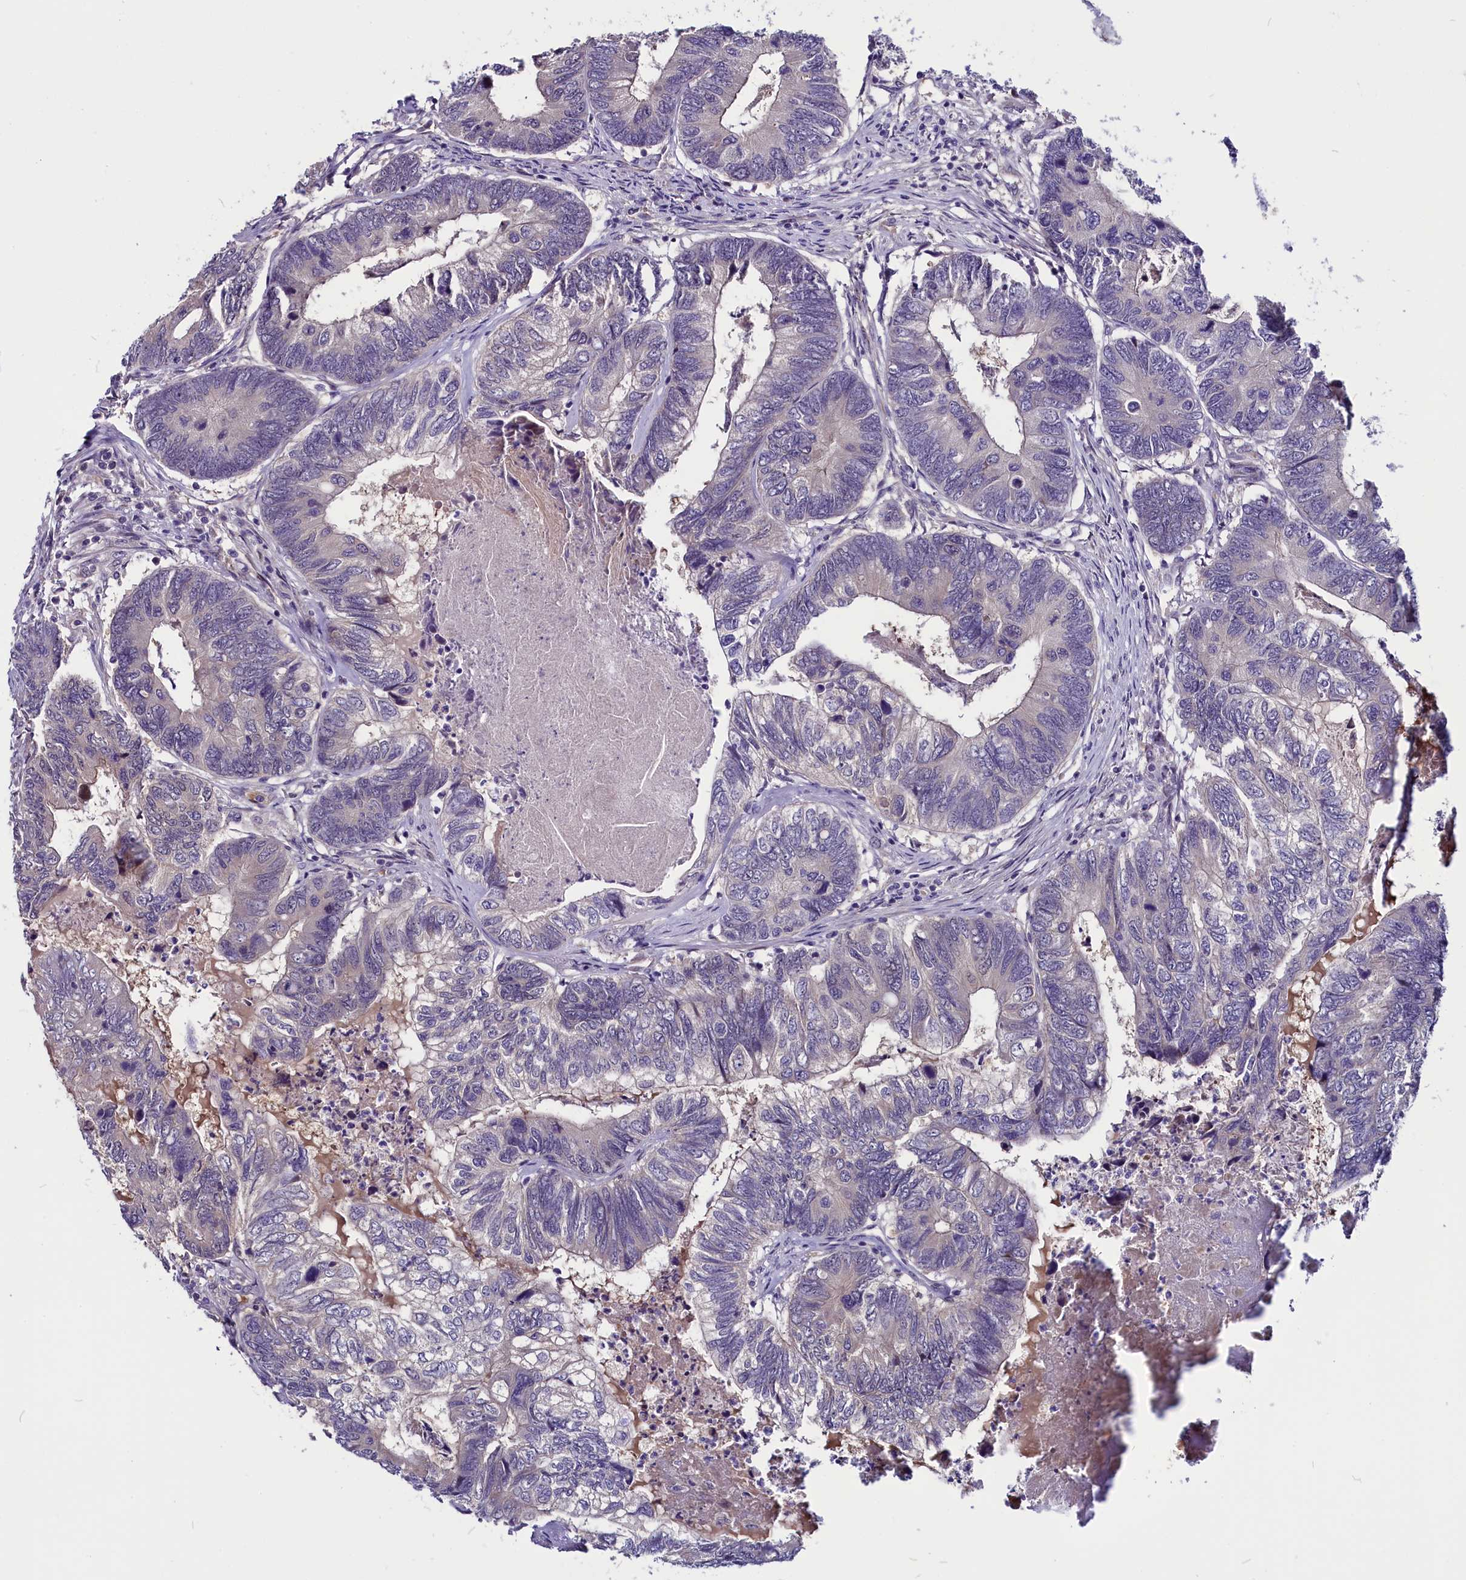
{"staining": {"intensity": "negative", "quantity": "none", "location": "none"}, "tissue": "colorectal cancer", "cell_type": "Tumor cells", "image_type": "cancer", "snomed": [{"axis": "morphology", "description": "Adenocarcinoma, NOS"}, {"axis": "topography", "description": "Colon"}], "caption": "Immunohistochemistry image of colorectal cancer (adenocarcinoma) stained for a protein (brown), which shows no expression in tumor cells. (IHC, brightfield microscopy, high magnification).", "gene": "C9orf40", "patient": {"sex": "female", "age": 67}}